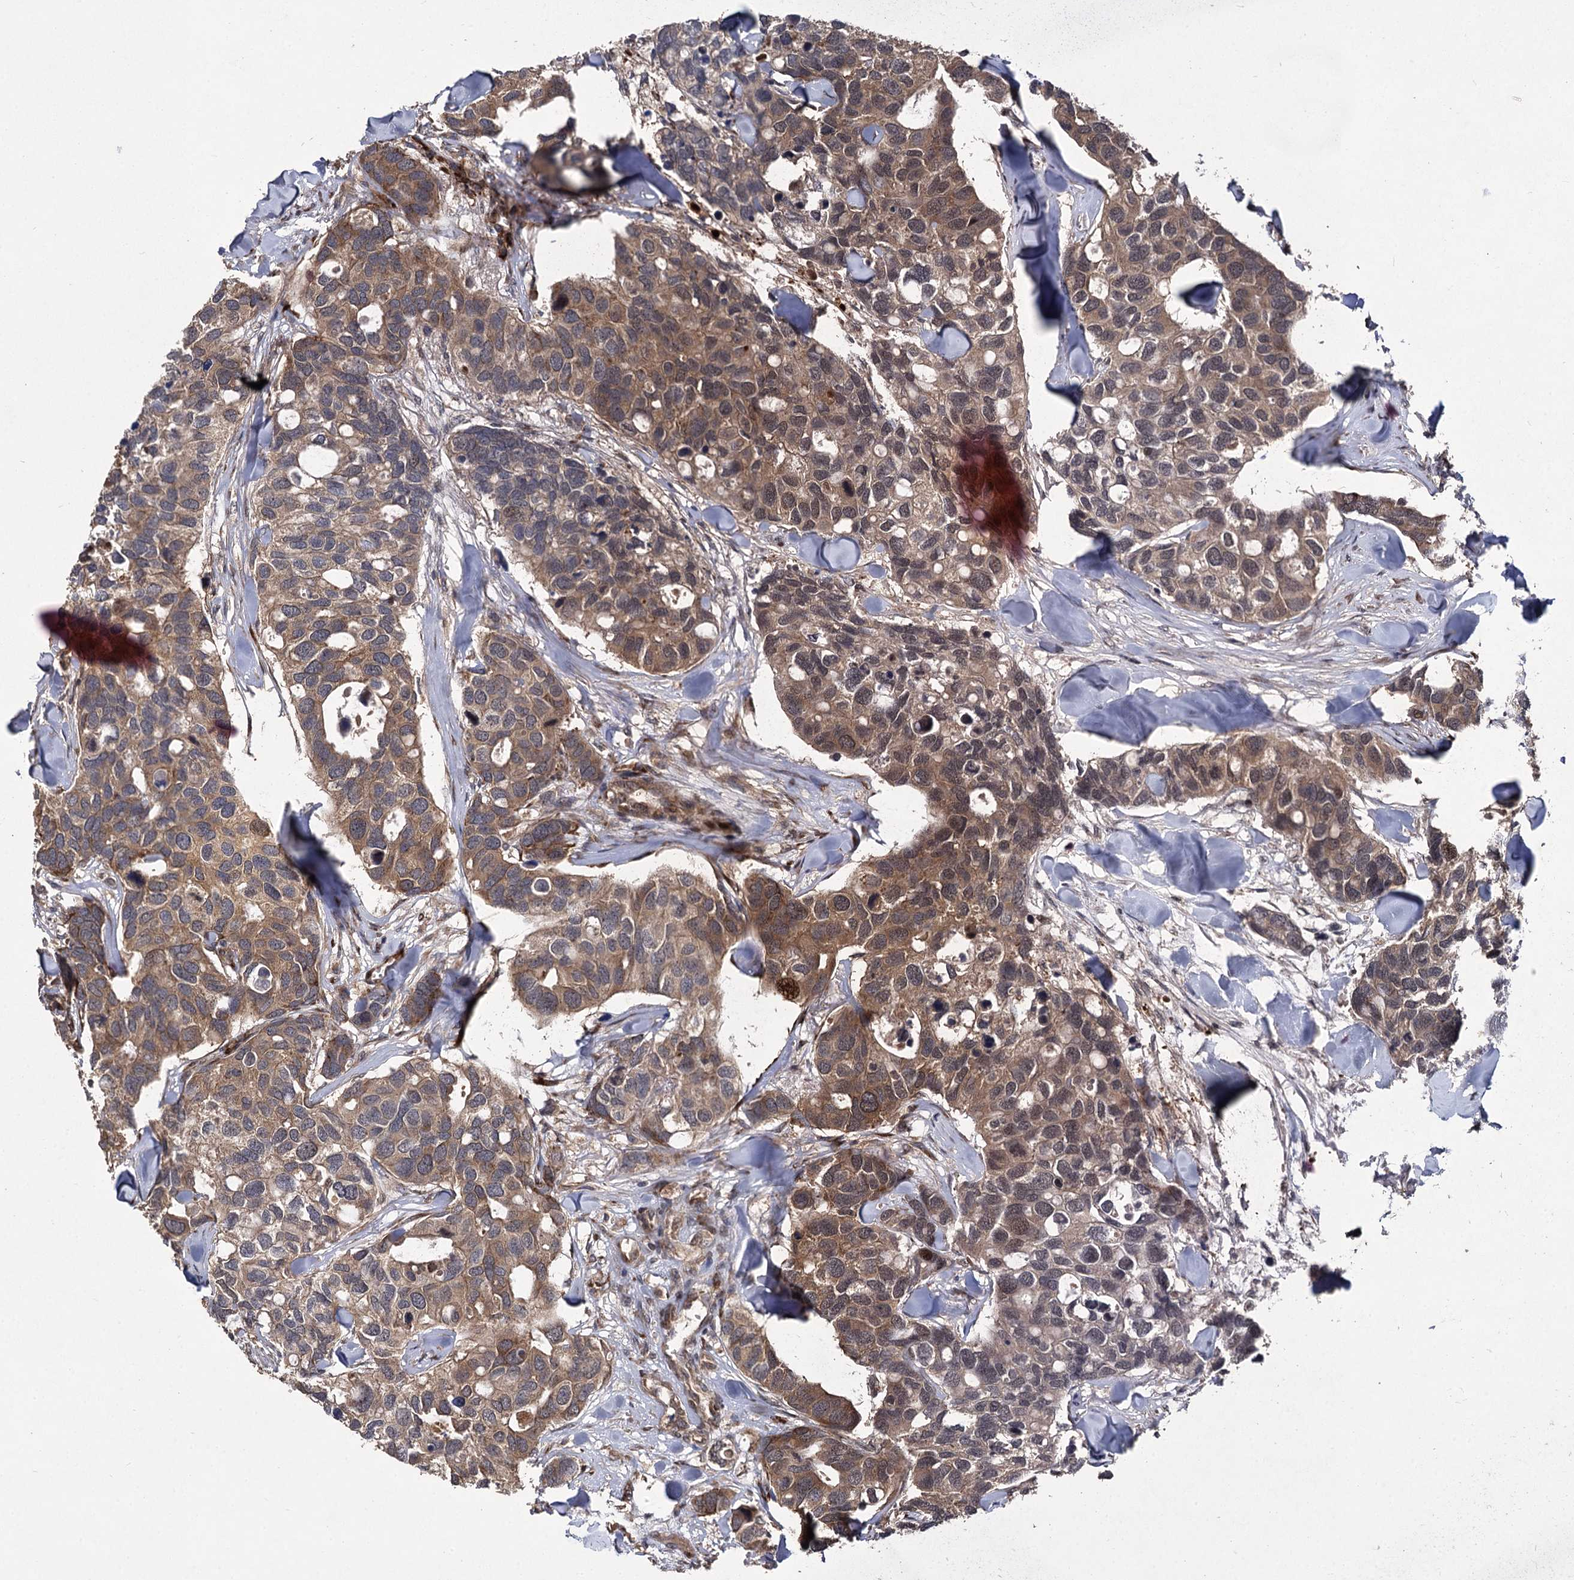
{"staining": {"intensity": "moderate", "quantity": ">75%", "location": "cytoplasmic/membranous"}, "tissue": "breast cancer", "cell_type": "Tumor cells", "image_type": "cancer", "snomed": [{"axis": "morphology", "description": "Duct carcinoma"}, {"axis": "topography", "description": "Breast"}], "caption": "This histopathology image shows immunohistochemistry (IHC) staining of intraductal carcinoma (breast), with medium moderate cytoplasmic/membranous staining in about >75% of tumor cells.", "gene": "INPPL1", "patient": {"sex": "female", "age": 83}}